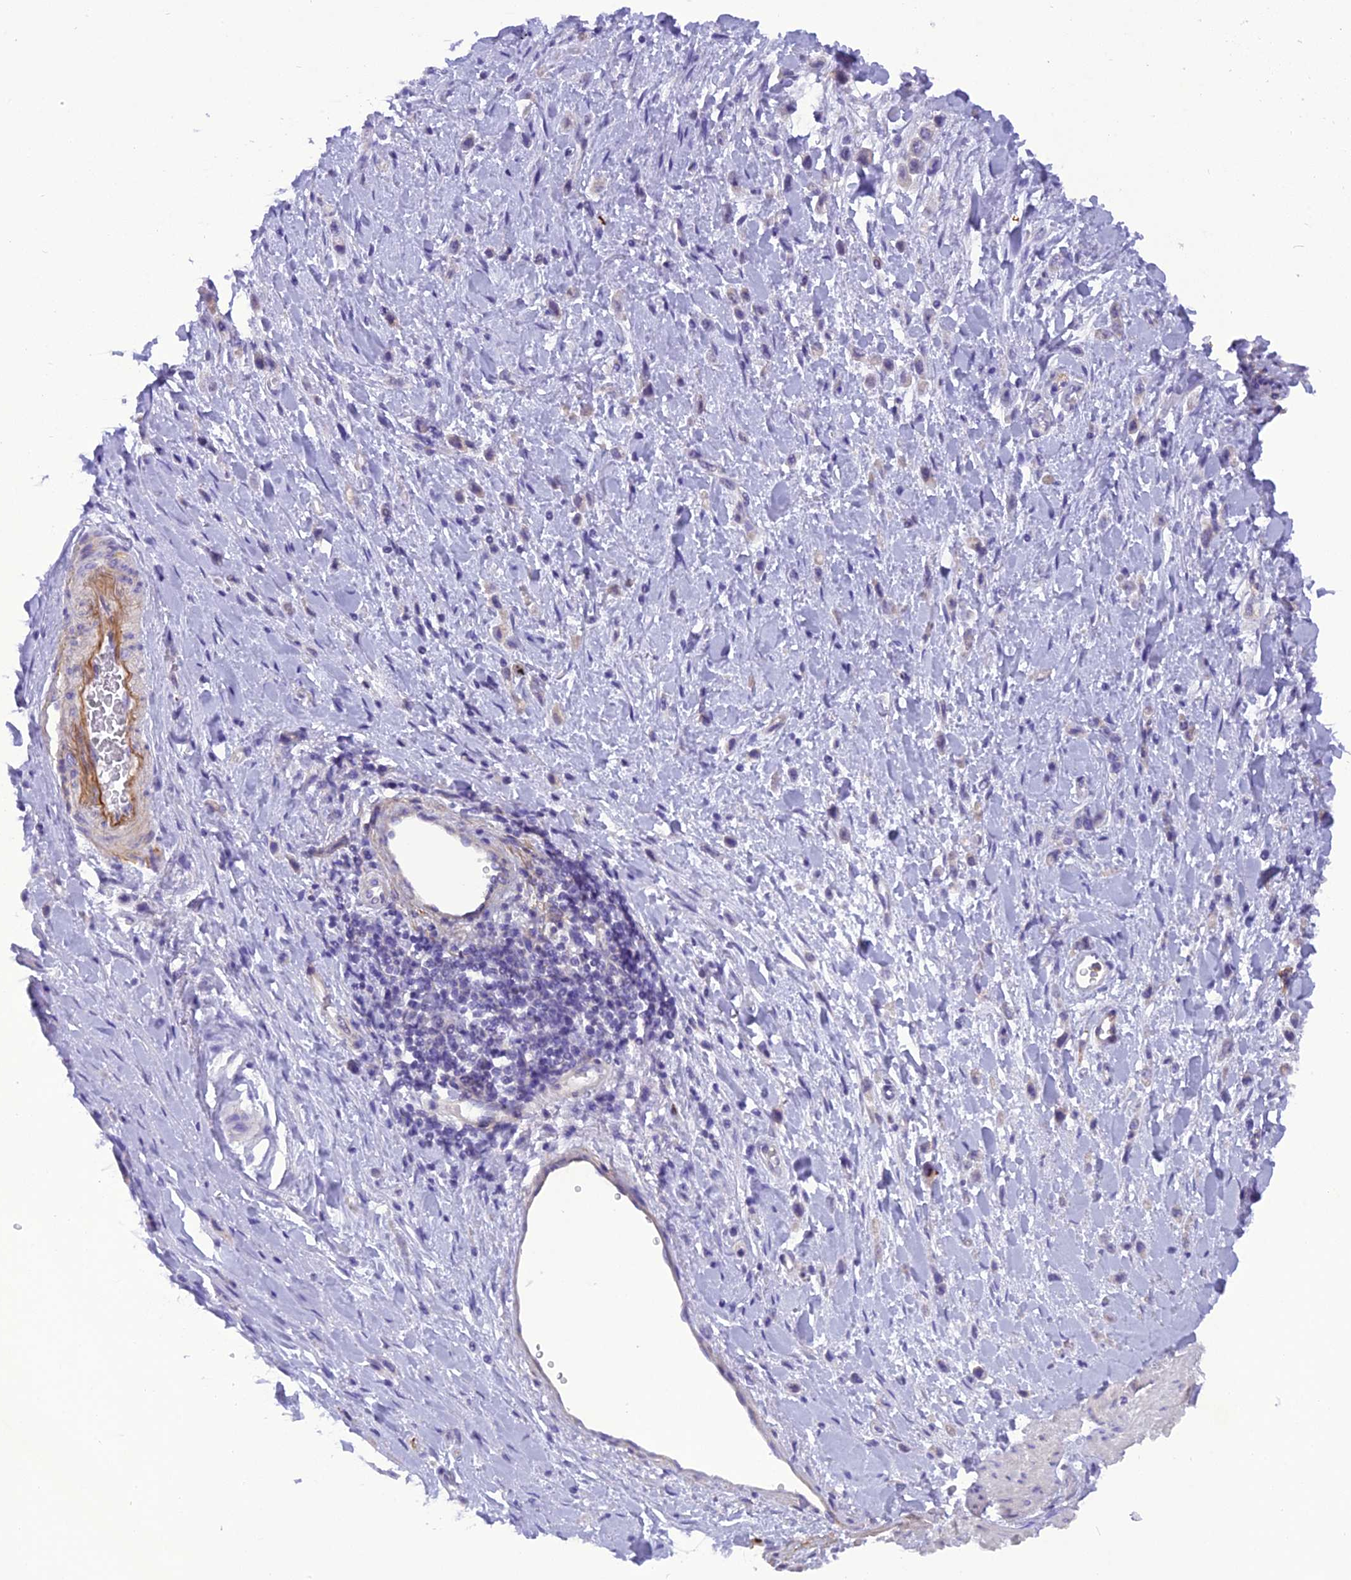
{"staining": {"intensity": "negative", "quantity": "none", "location": "none"}, "tissue": "stomach cancer", "cell_type": "Tumor cells", "image_type": "cancer", "snomed": [{"axis": "morphology", "description": "Adenocarcinoma, NOS"}, {"axis": "topography", "description": "Stomach"}], "caption": "Micrograph shows no protein staining in tumor cells of stomach cancer tissue. The staining was performed using DAB (3,3'-diaminobenzidine) to visualize the protein expression in brown, while the nuclei were stained in blue with hematoxylin (Magnification: 20x).", "gene": "TRIM3", "patient": {"sex": "female", "age": 65}}